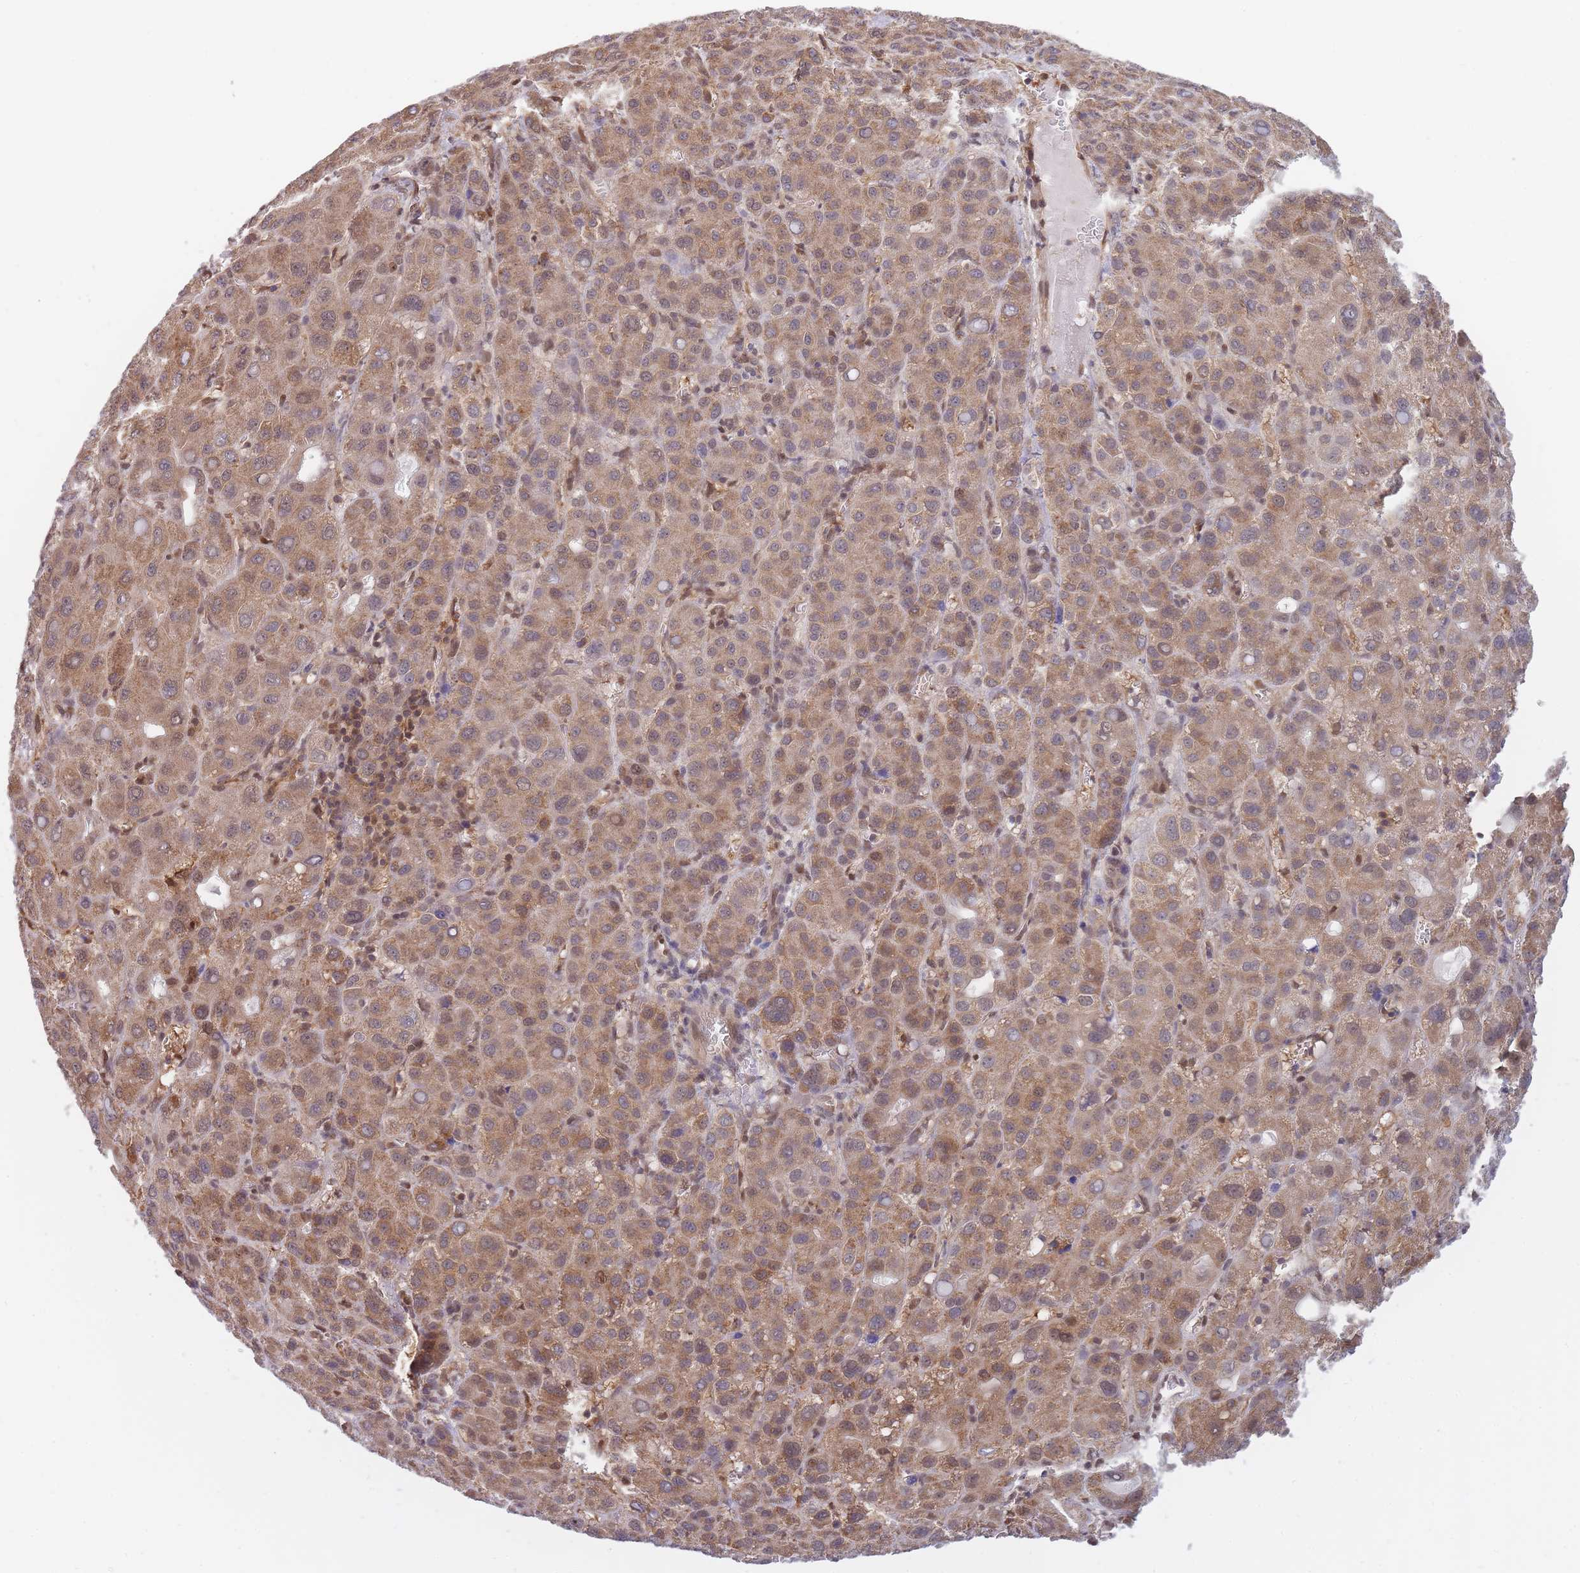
{"staining": {"intensity": "weak", "quantity": ">75%", "location": "cytoplasmic/membranous"}, "tissue": "liver cancer", "cell_type": "Tumor cells", "image_type": "cancer", "snomed": [{"axis": "morphology", "description": "Carcinoma, Hepatocellular, NOS"}, {"axis": "topography", "description": "Liver"}], "caption": "A brown stain labels weak cytoplasmic/membranous positivity of a protein in liver cancer tumor cells.", "gene": "NSFL1C", "patient": {"sex": "male", "age": 55}}